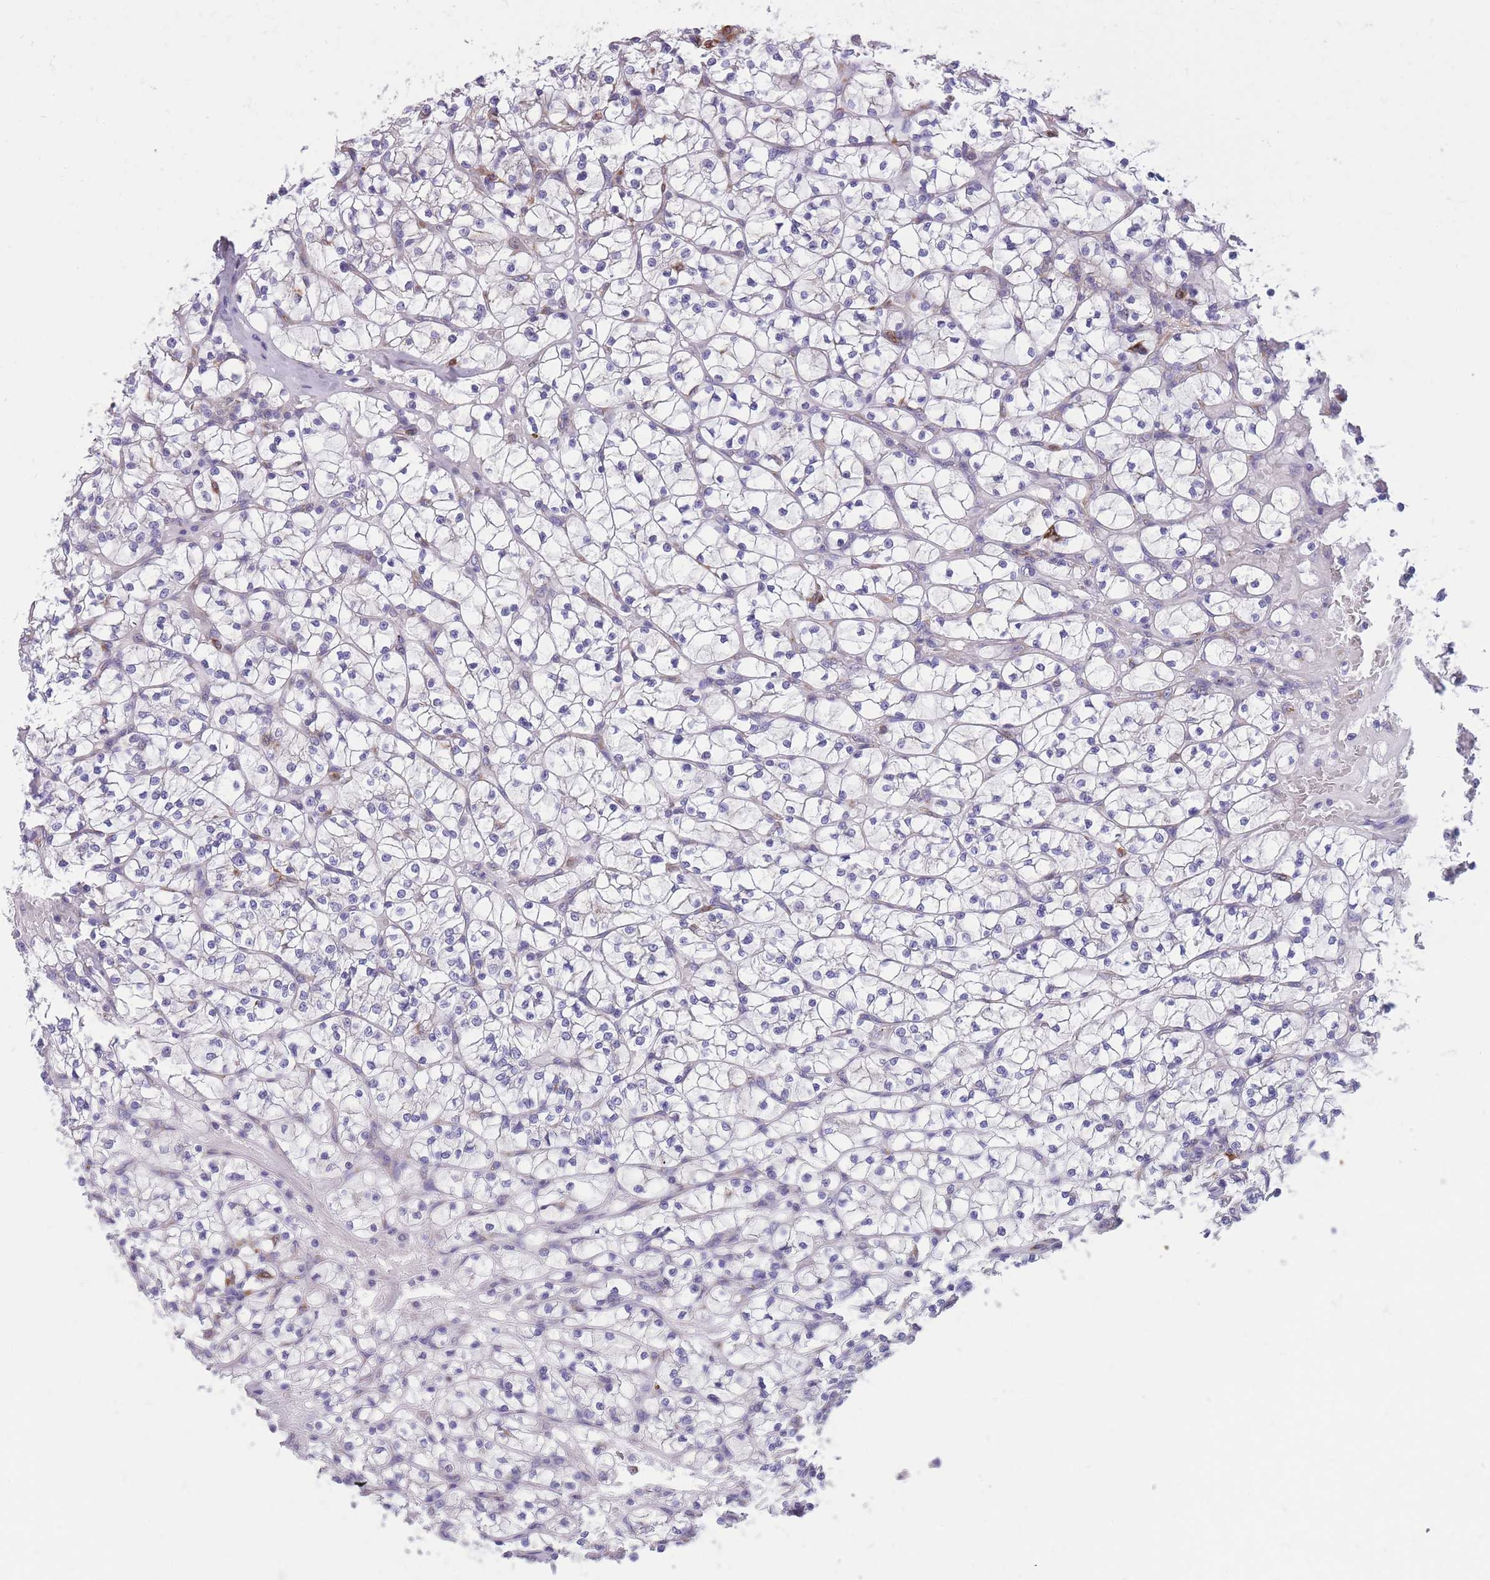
{"staining": {"intensity": "negative", "quantity": "none", "location": "none"}, "tissue": "renal cancer", "cell_type": "Tumor cells", "image_type": "cancer", "snomed": [{"axis": "morphology", "description": "Adenocarcinoma, NOS"}, {"axis": "topography", "description": "Kidney"}], "caption": "An immunohistochemistry (IHC) histopathology image of renal adenocarcinoma is shown. There is no staining in tumor cells of renal adenocarcinoma.", "gene": "ZNF662", "patient": {"sex": "female", "age": 64}}